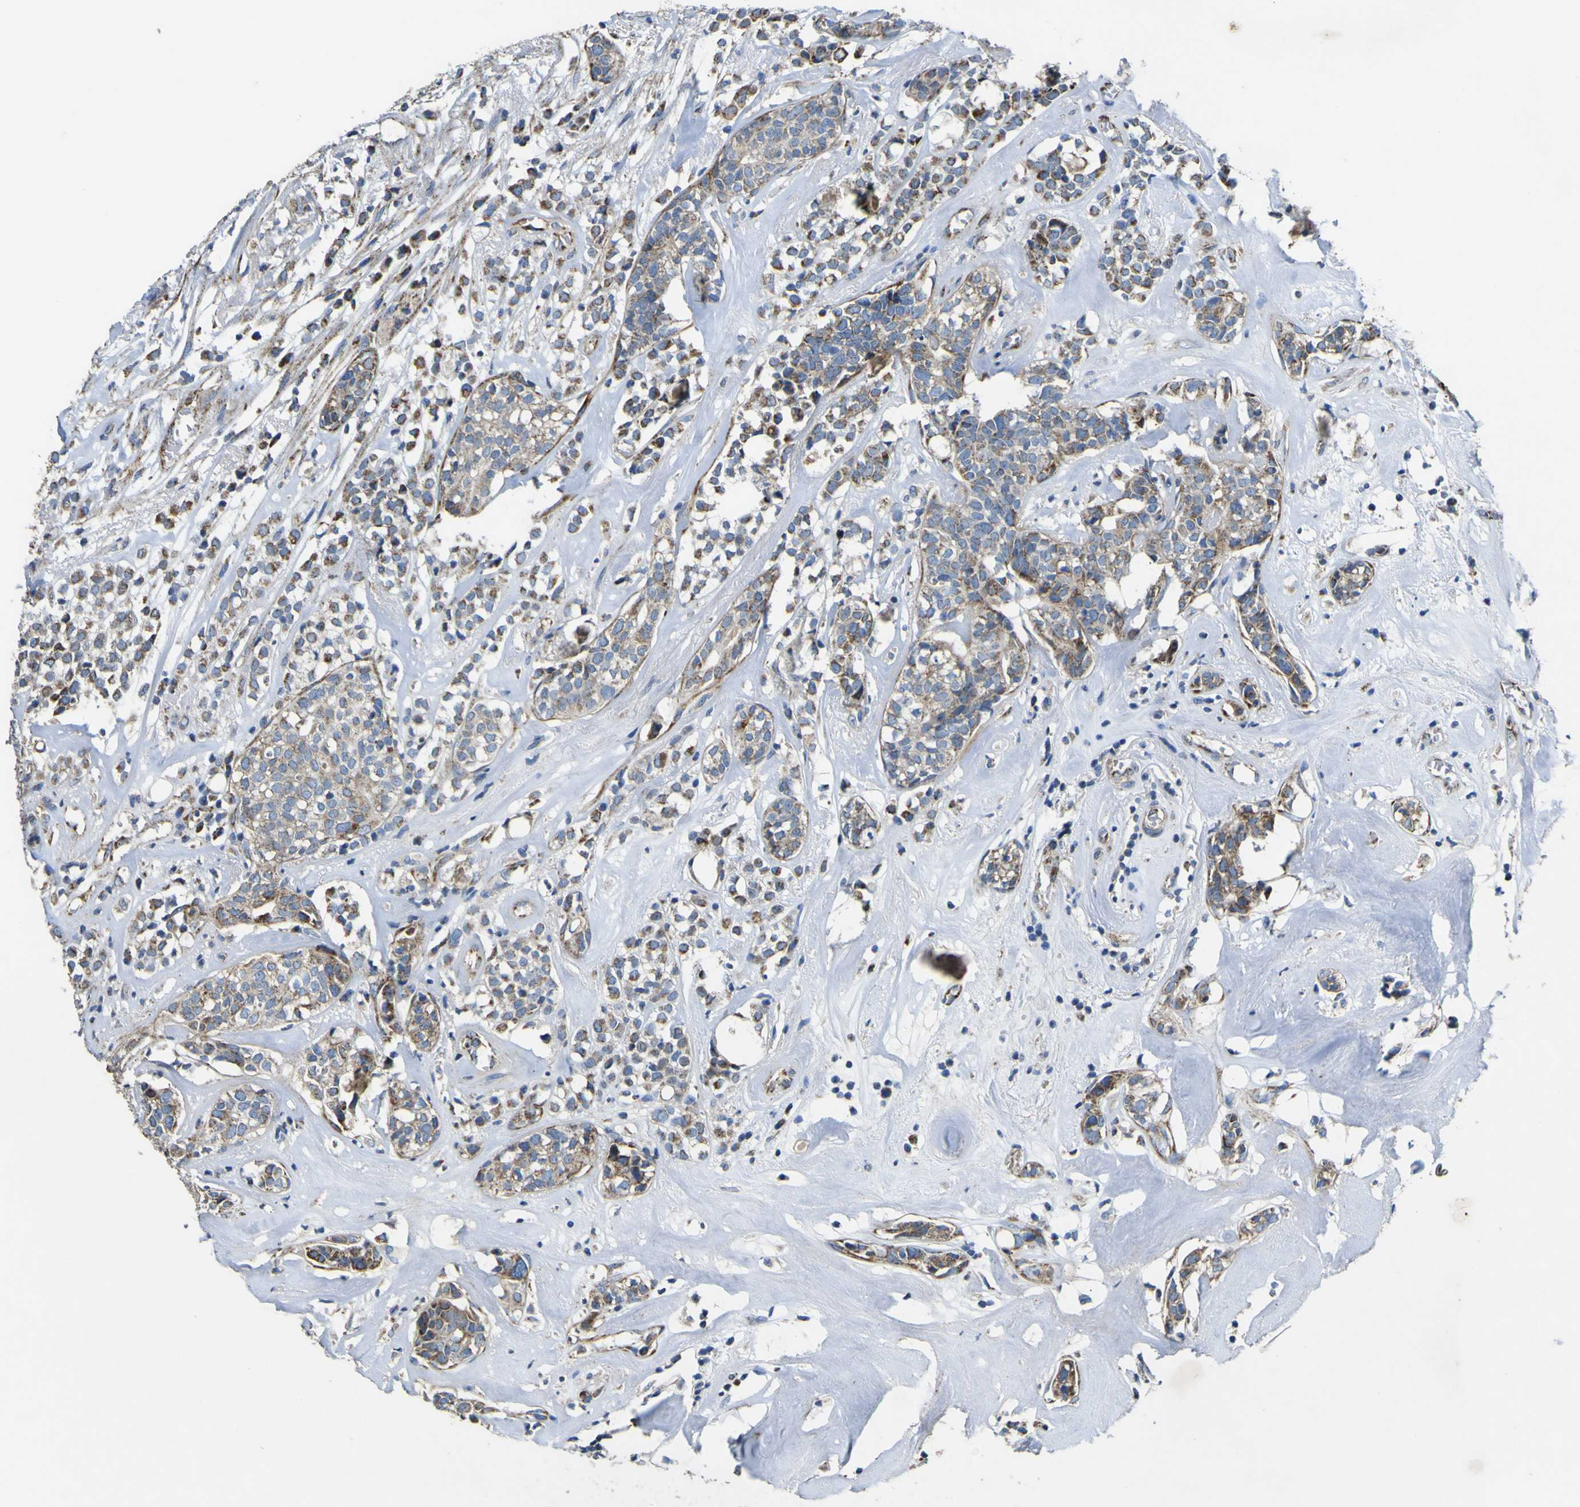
{"staining": {"intensity": "weak", "quantity": "25%-75%", "location": "cytoplasmic/membranous"}, "tissue": "head and neck cancer", "cell_type": "Tumor cells", "image_type": "cancer", "snomed": [{"axis": "morphology", "description": "Adenocarcinoma, NOS"}, {"axis": "topography", "description": "Salivary gland"}, {"axis": "topography", "description": "Head-Neck"}], "caption": "Head and neck cancer stained with a brown dye reveals weak cytoplasmic/membranous positive staining in approximately 25%-75% of tumor cells.", "gene": "ALDH18A1", "patient": {"sex": "female", "age": 65}}